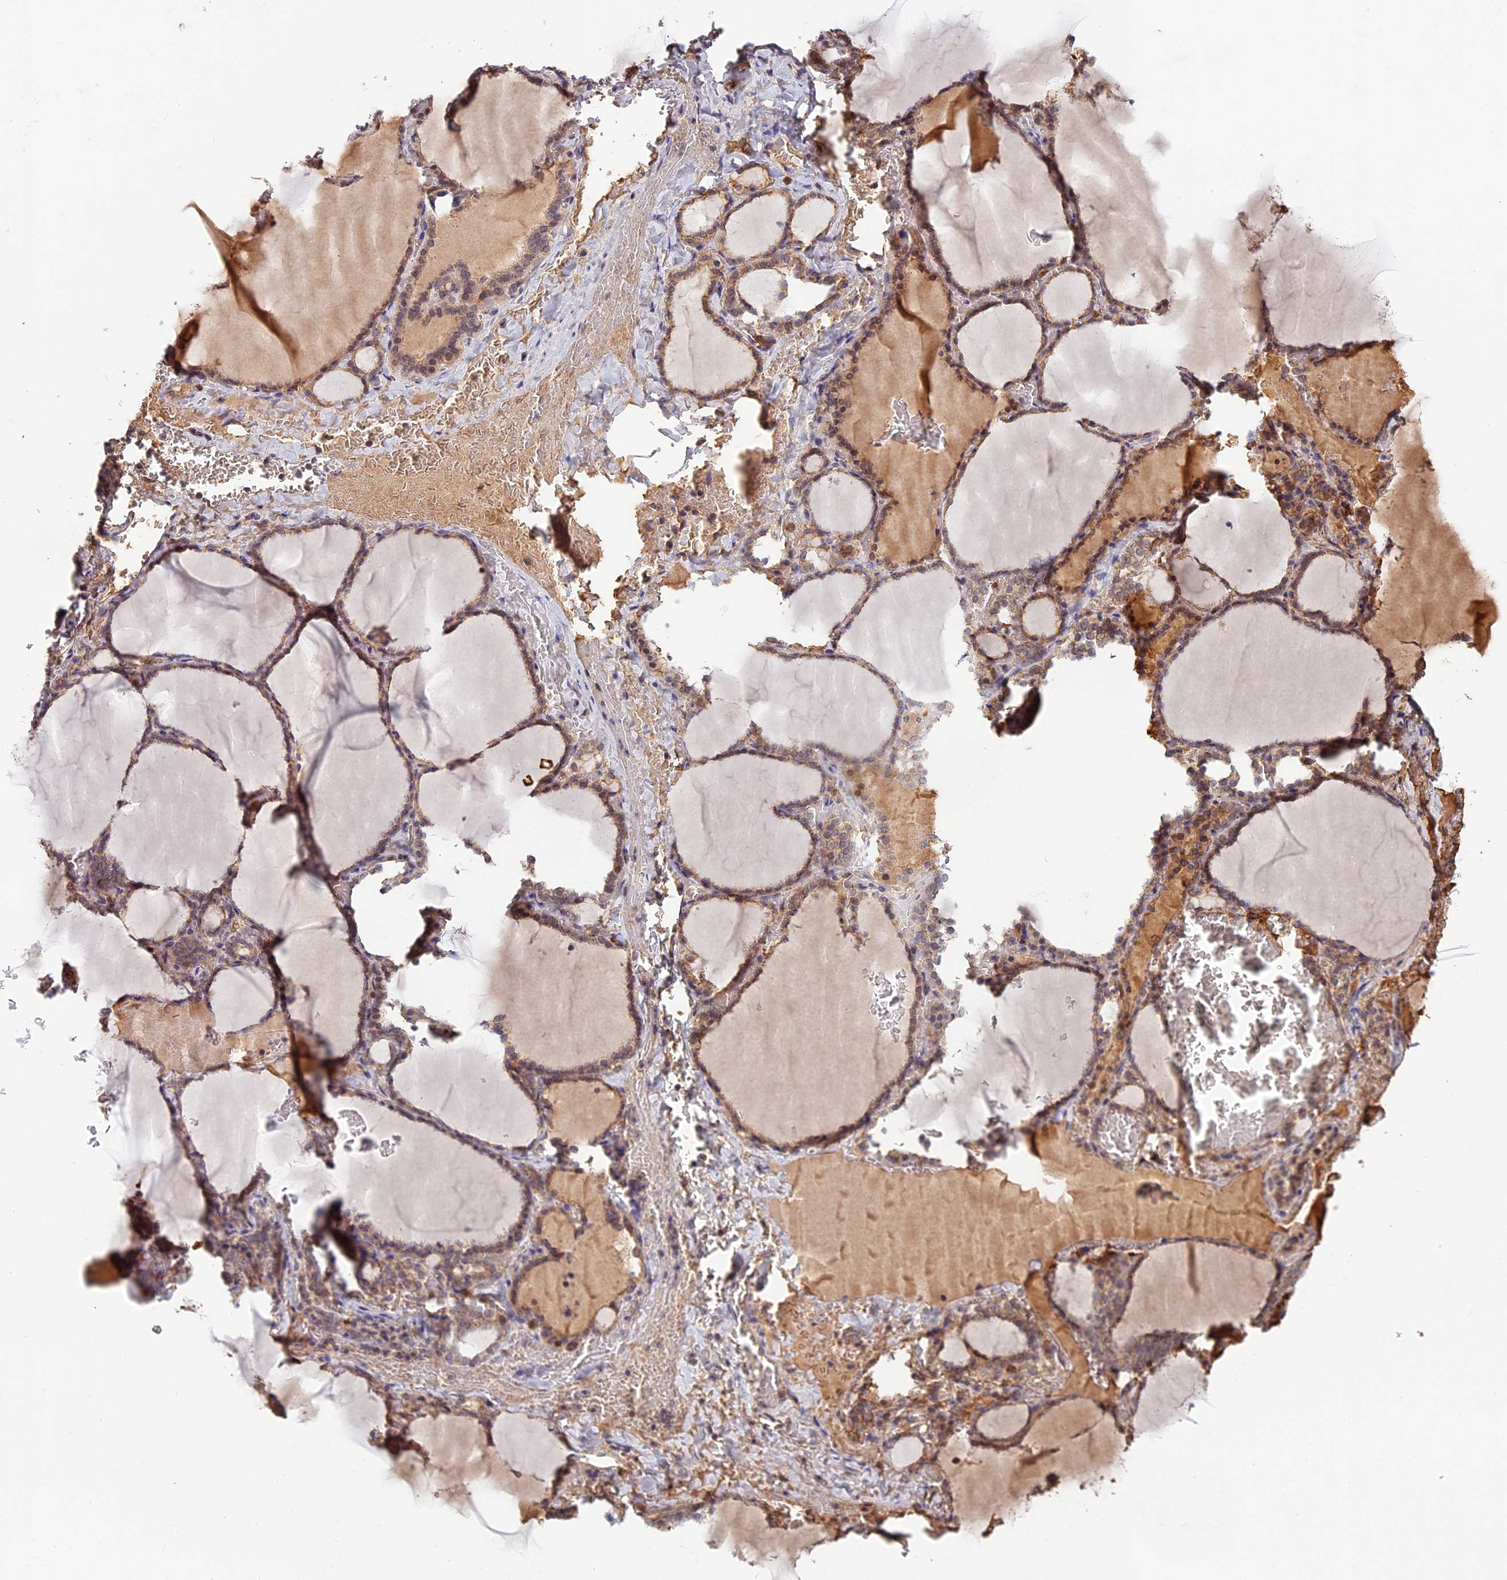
{"staining": {"intensity": "moderate", "quantity": ">75%", "location": "cytoplasmic/membranous"}, "tissue": "thyroid gland", "cell_type": "Glandular cells", "image_type": "normal", "snomed": [{"axis": "morphology", "description": "Normal tissue, NOS"}, {"axis": "topography", "description": "Thyroid gland"}], "caption": "Immunohistochemical staining of unremarkable human thyroid gland reveals moderate cytoplasmic/membranous protein positivity in about >75% of glandular cells.", "gene": "ADGRD1", "patient": {"sex": "female", "age": 39}}